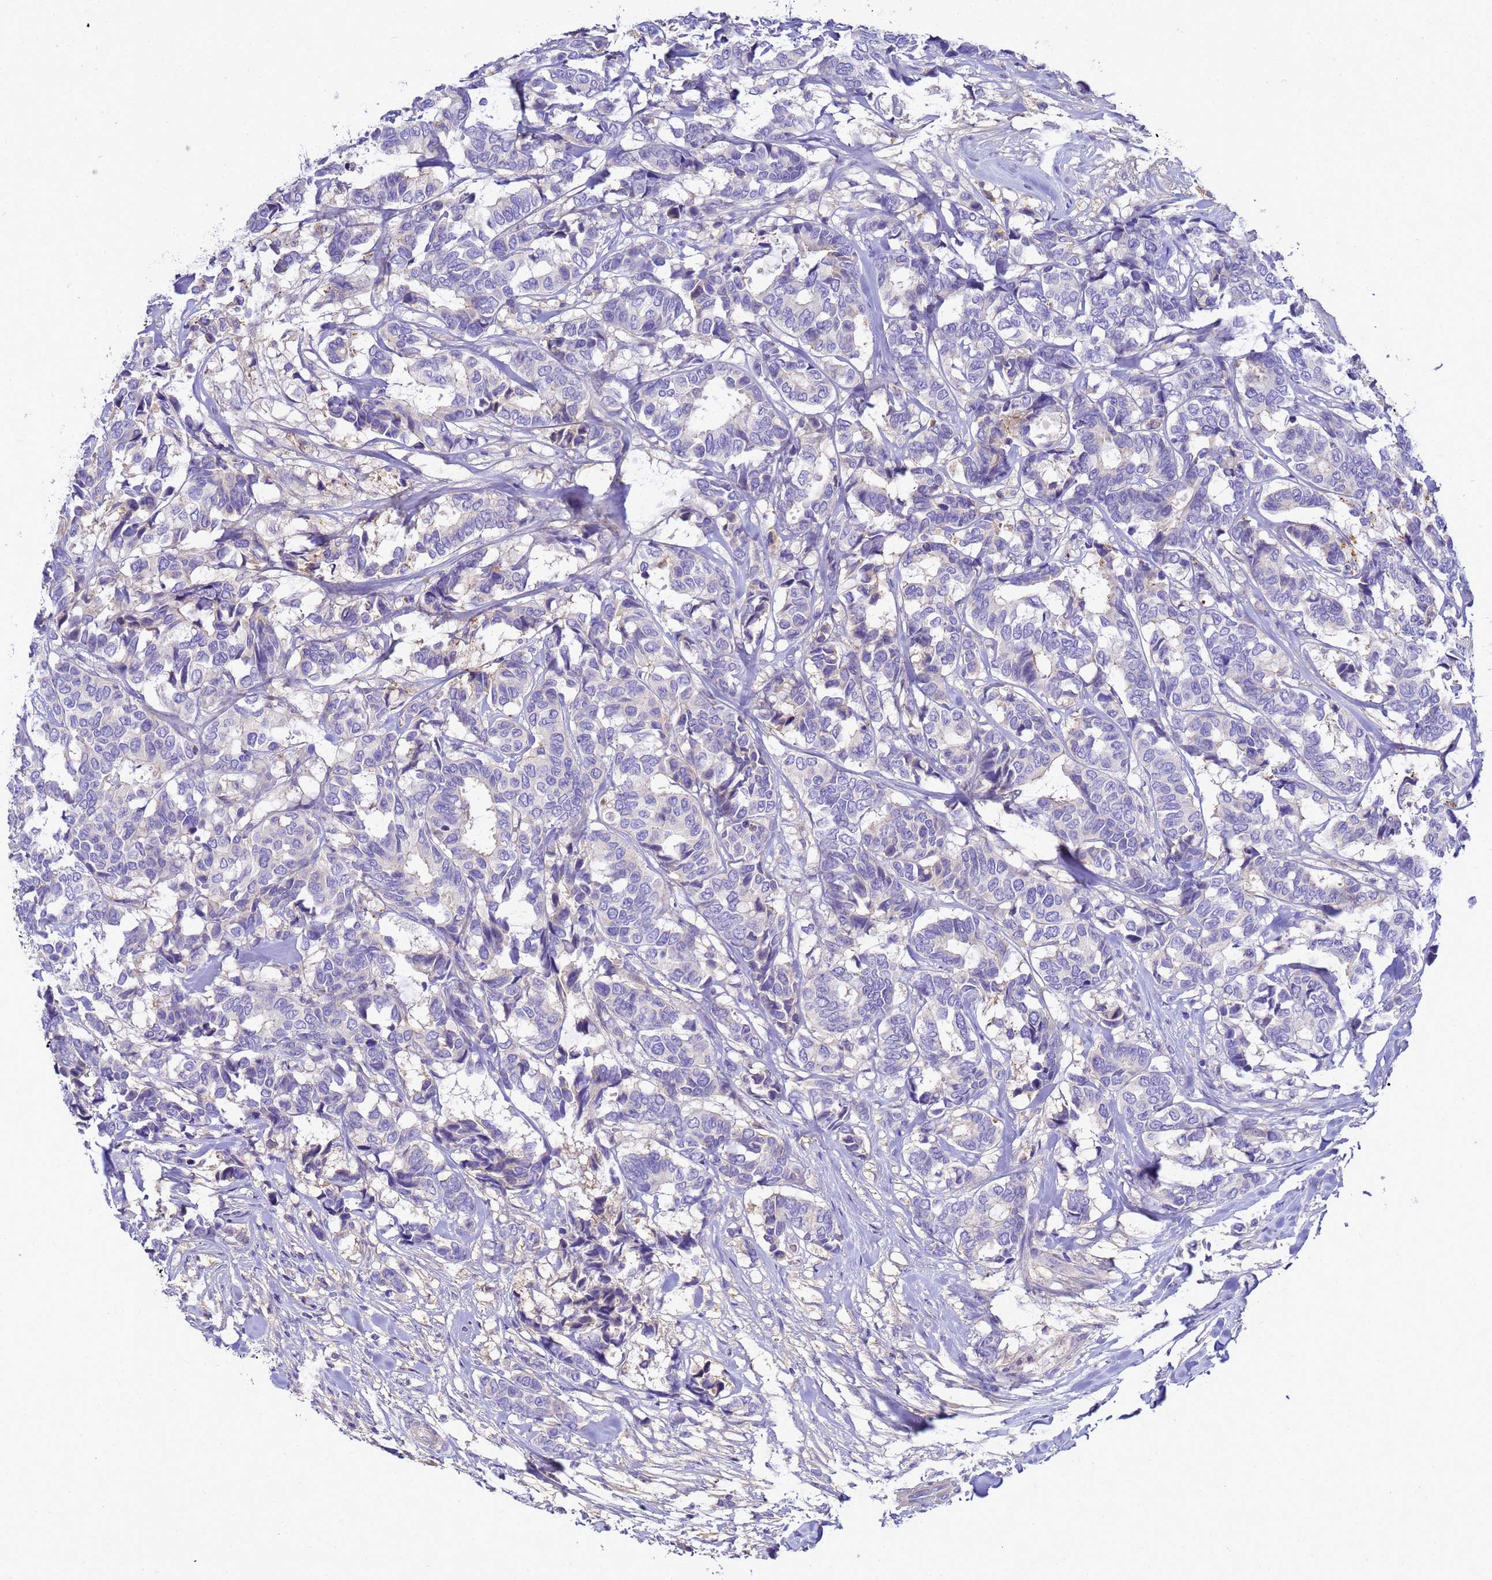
{"staining": {"intensity": "negative", "quantity": "none", "location": "none"}, "tissue": "breast cancer", "cell_type": "Tumor cells", "image_type": "cancer", "snomed": [{"axis": "morphology", "description": "Duct carcinoma"}, {"axis": "topography", "description": "Breast"}], "caption": "This is an IHC image of human breast cancer. There is no positivity in tumor cells.", "gene": "TBCD", "patient": {"sex": "female", "age": 87}}